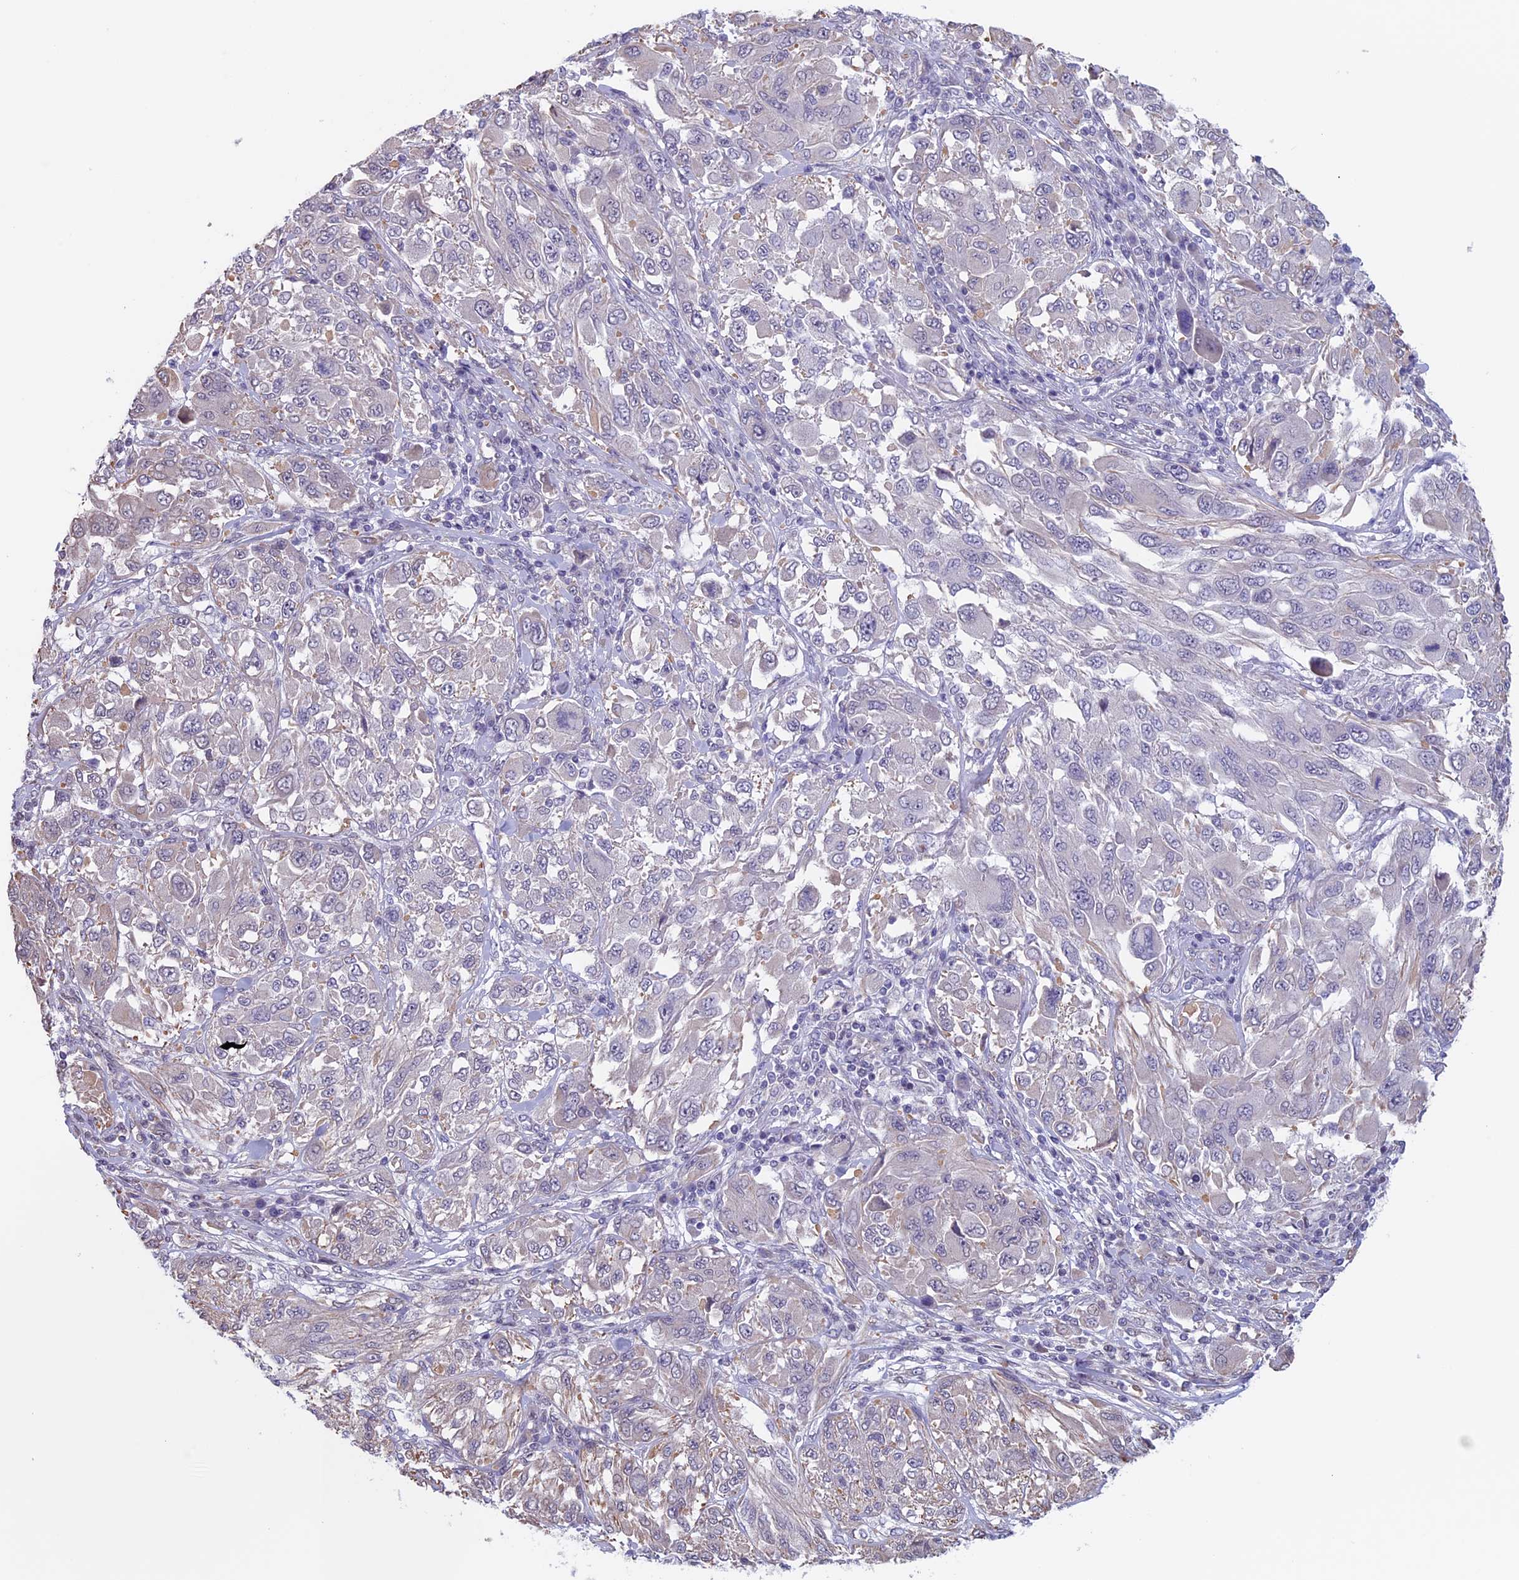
{"staining": {"intensity": "negative", "quantity": "none", "location": "none"}, "tissue": "melanoma", "cell_type": "Tumor cells", "image_type": "cancer", "snomed": [{"axis": "morphology", "description": "Malignant melanoma, NOS"}, {"axis": "topography", "description": "Skin"}], "caption": "High magnification brightfield microscopy of melanoma stained with DAB (brown) and counterstained with hematoxylin (blue): tumor cells show no significant expression.", "gene": "SLC1A6", "patient": {"sex": "female", "age": 91}}